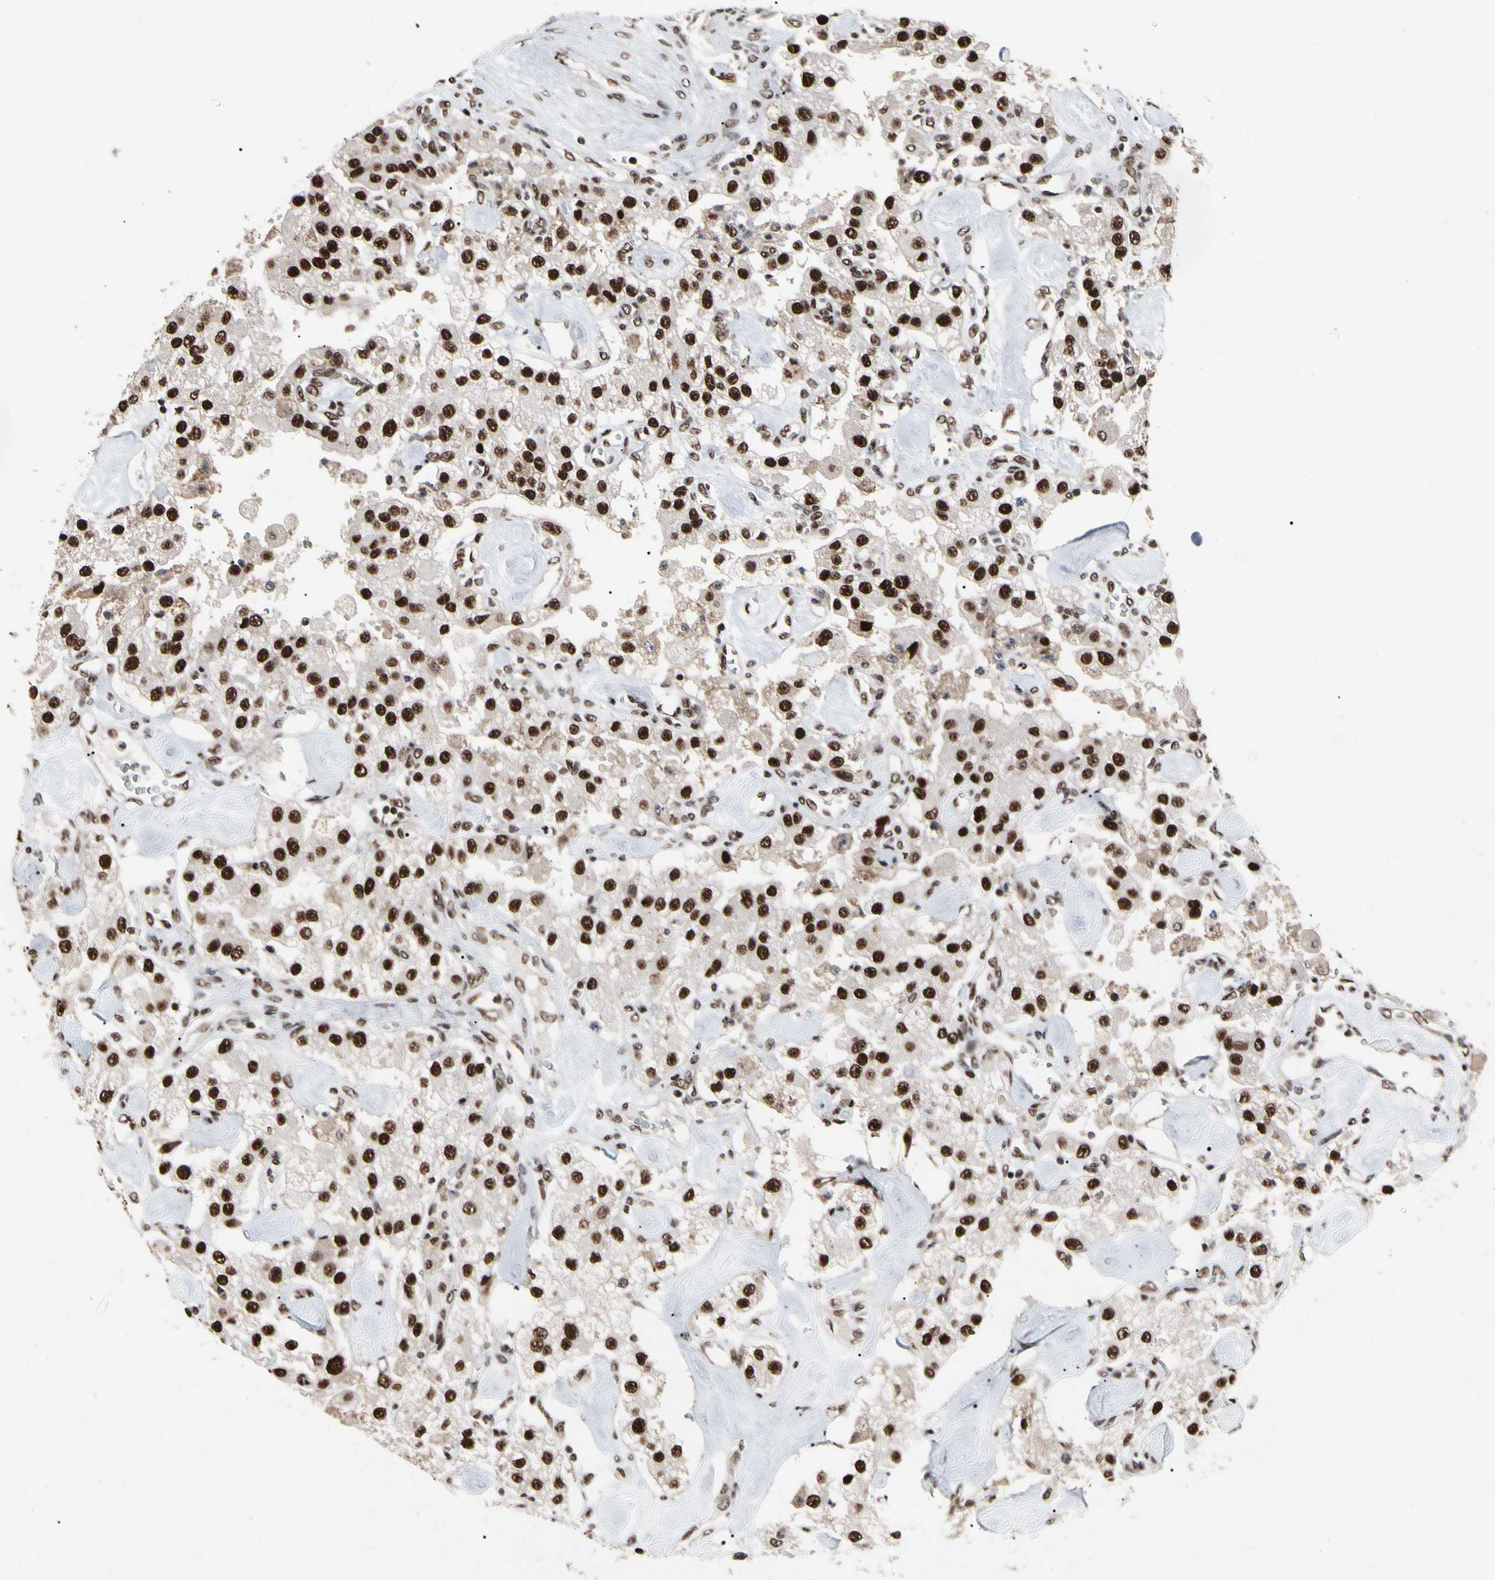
{"staining": {"intensity": "strong", "quantity": ">75%", "location": "nuclear"}, "tissue": "carcinoid", "cell_type": "Tumor cells", "image_type": "cancer", "snomed": [{"axis": "morphology", "description": "Carcinoid, malignant, NOS"}, {"axis": "topography", "description": "Pancreas"}], "caption": "Malignant carcinoid stained with immunohistochemistry displays strong nuclear staining in approximately >75% of tumor cells. The protein is stained brown, and the nuclei are stained in blue (DAB (3,3'-diaminobenzidine) IHC with brightfield microscopy, high magnification).", "gene": "FAM98B", "patient": {"sex": "male", "age": 41}}